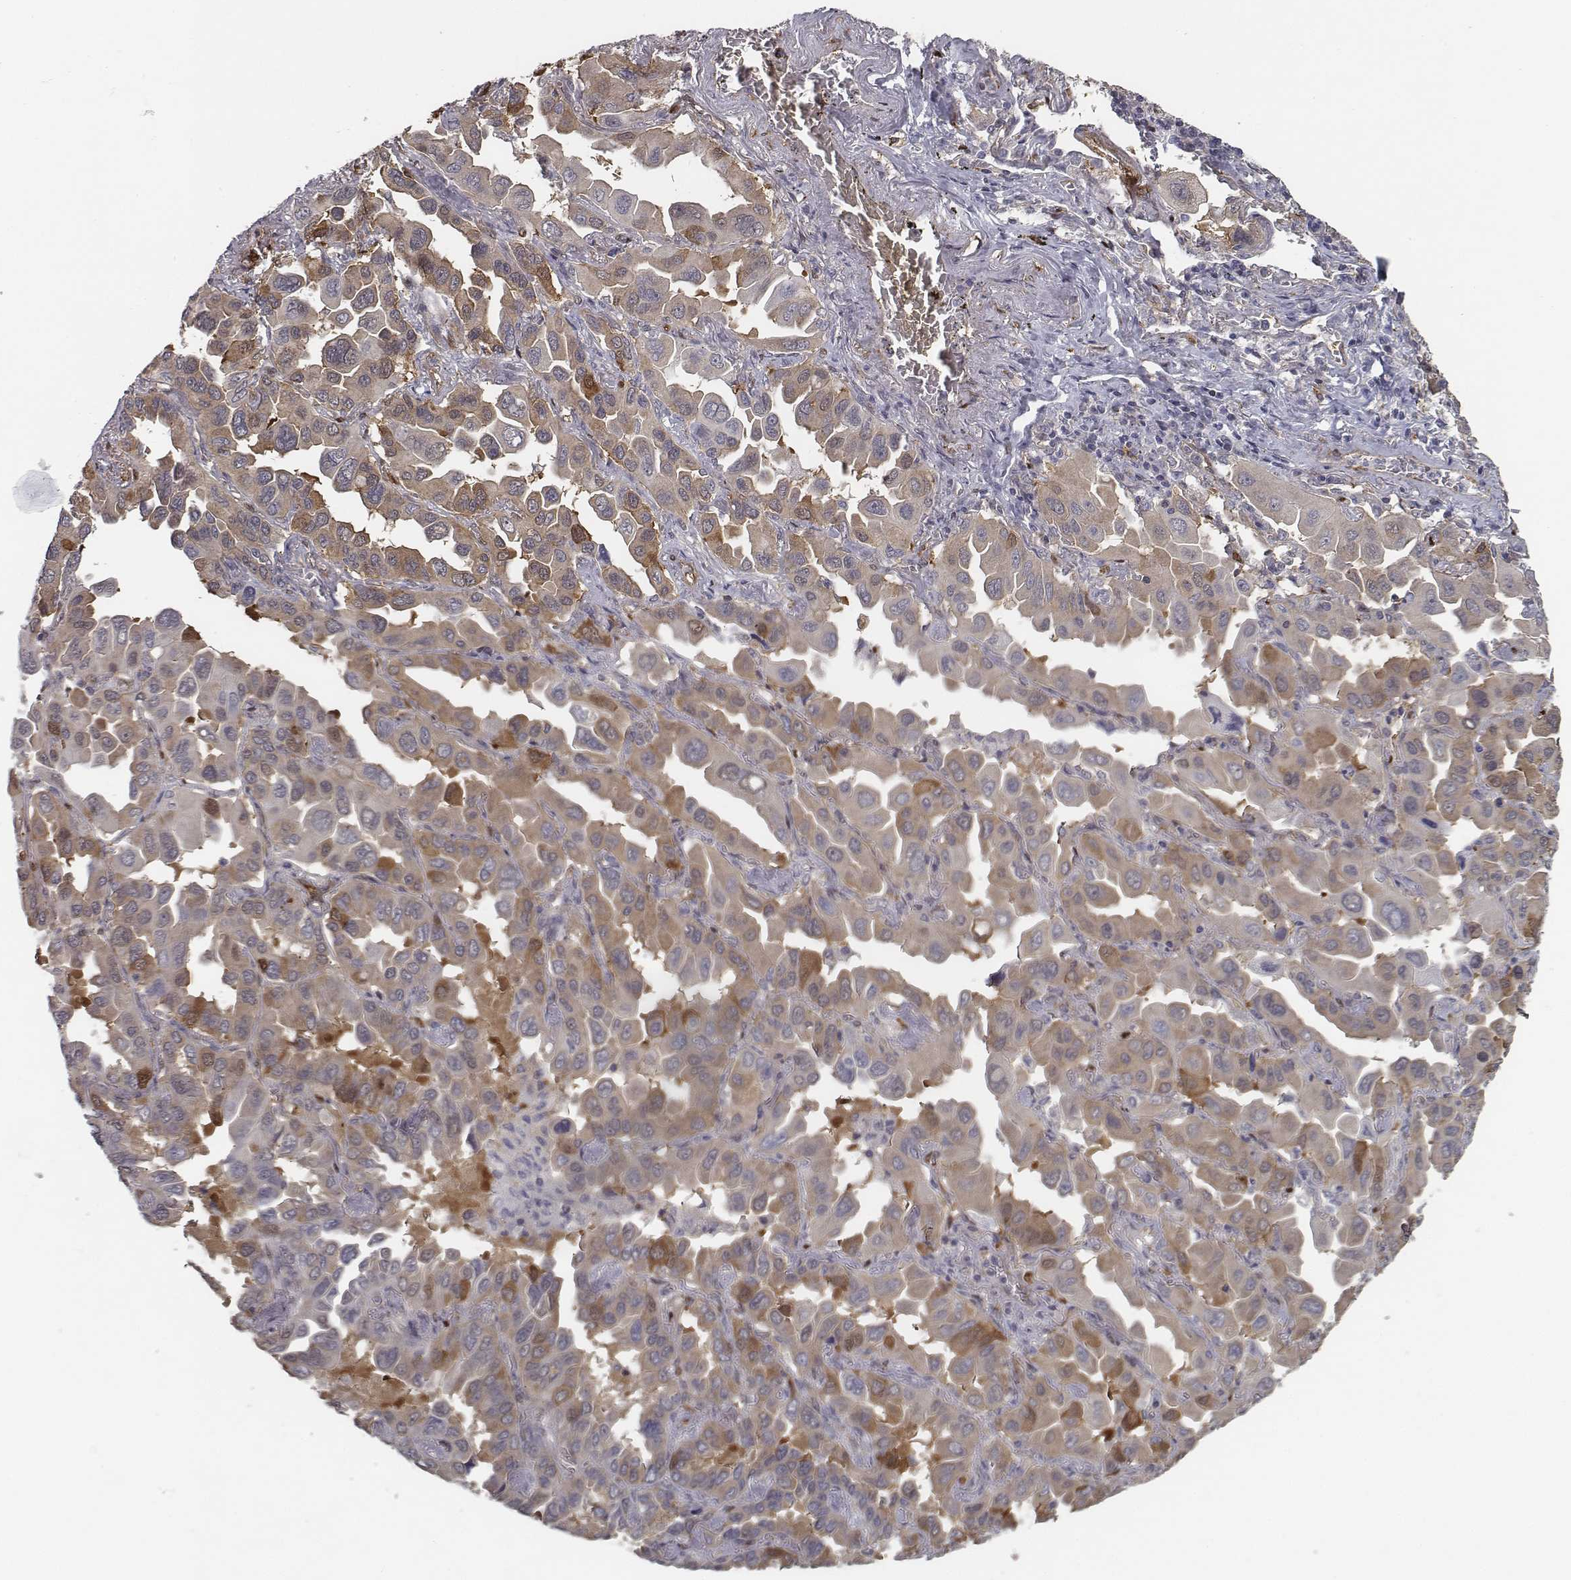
{"staining": {"intensity": "moderate", "quantity": "<25%", "location": "cytoplasmic/membranous"}, "tissue": "lung cancer", "cell_type": "Tumor cells", "image_type": "cancer", "snomed": [{"axis": "morphology", "description": "Adenocarcinoma, NOS"}, {"axis": "topography", "description": "Lung"}], "caption": "A micrograph of lung cancer stained for a protein reveals moderate cytoplasmic/membranous brown staining in tumor cells. (IHC, brightfield microscopy, high magnification).", "gene": "ISYNA1", "patient": {"sex": "male", "age": 64}}